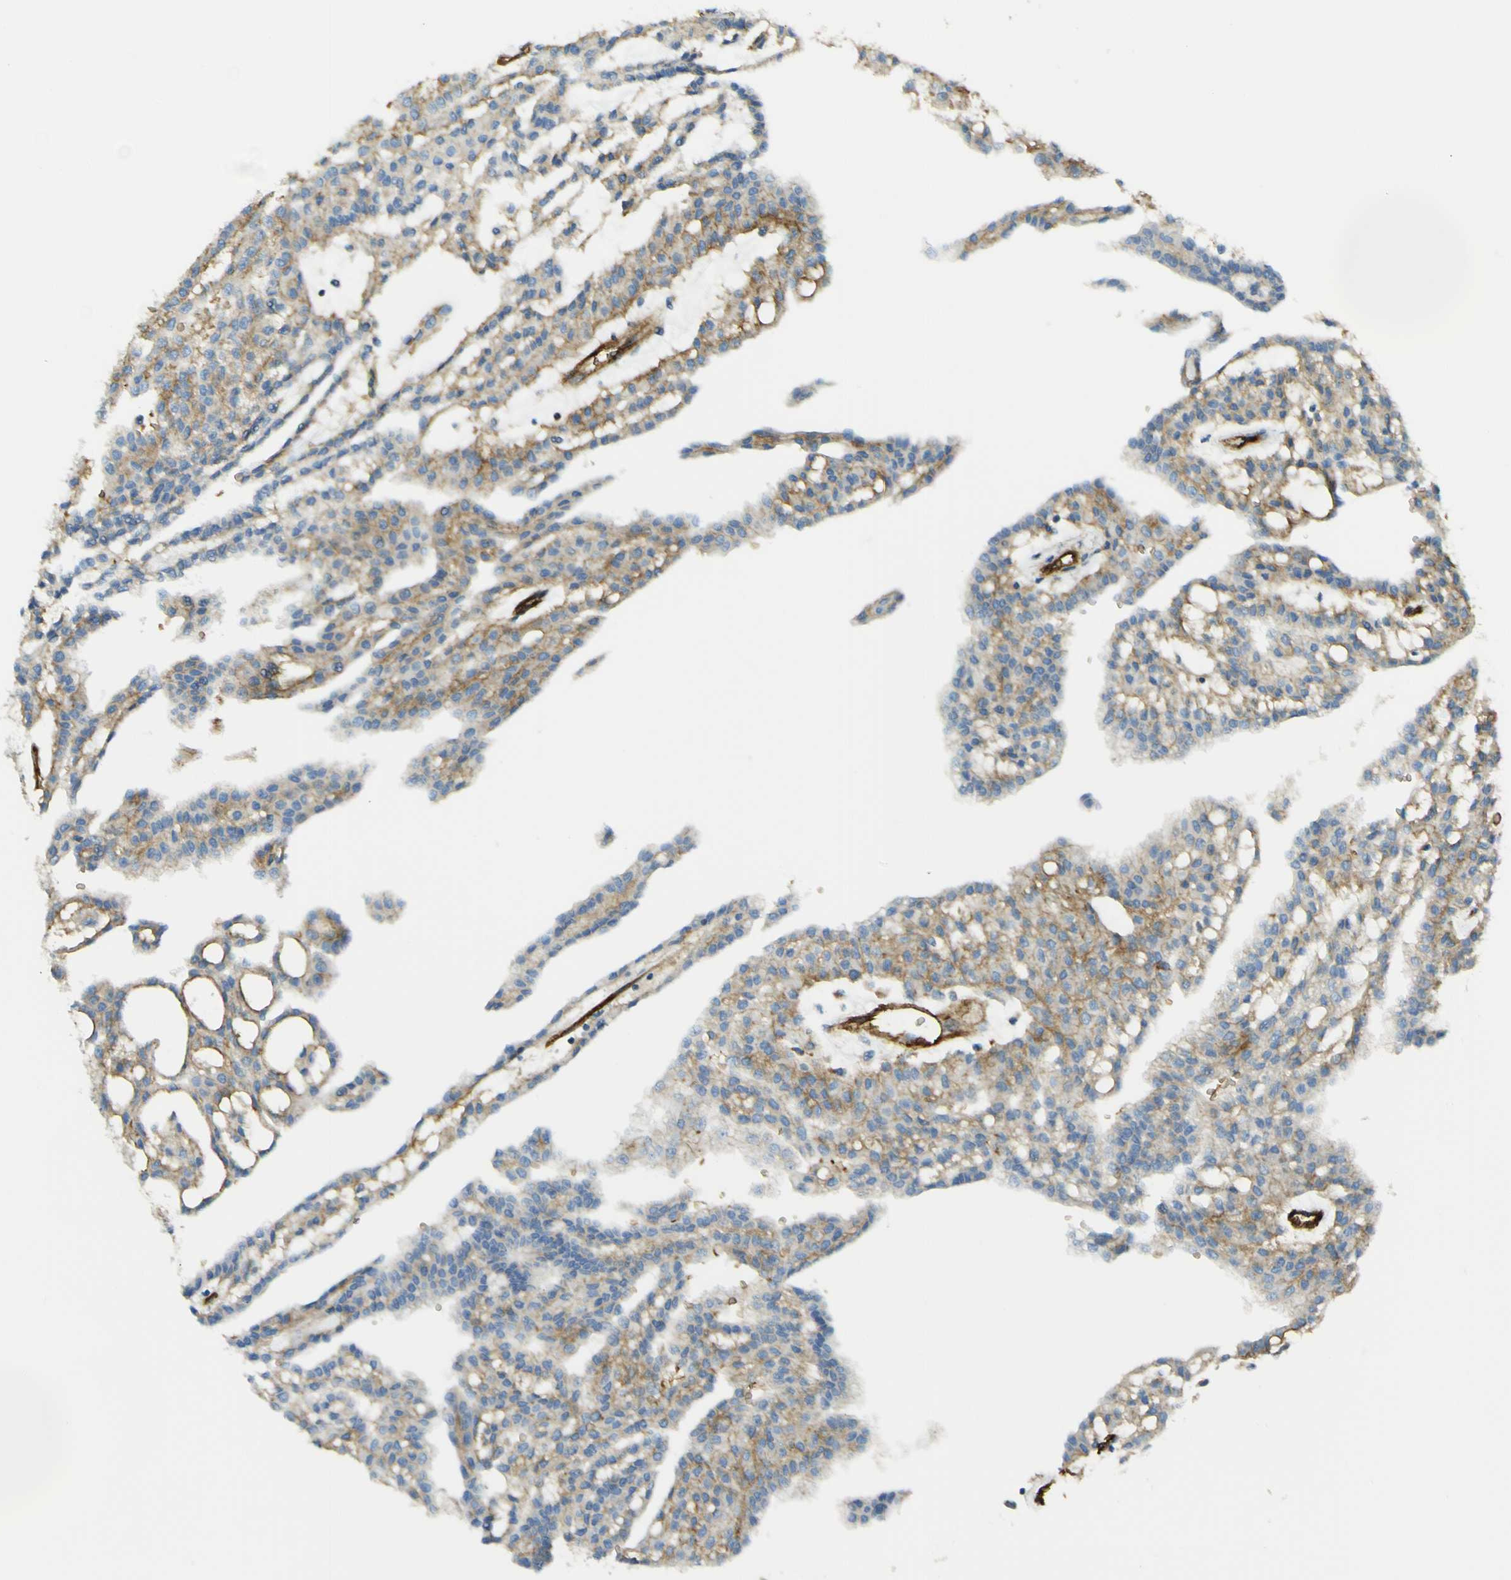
{"staining": {"intensity": "moderate", "quantity": ">75%", "location": "cytoplasmic/membranous"}, "tissue": "renal cancer", "cell_type": "Tumor cells", "image_type": "cancer", "snomed": [{"axis": "morphology", "description": "Adenocarcinoma, NOS"}, {"axis": "topography", "description": "Kidney"}], "caption": "Immunohistochemistry (IHC) of adenocarcinoma (renal) shows medium levels of moderate cytoplasmic/membranous staining in approximately >75% of tumor cells.", "gene": "PLXDC1", "patient": {"sex": "male", "age": 63}}